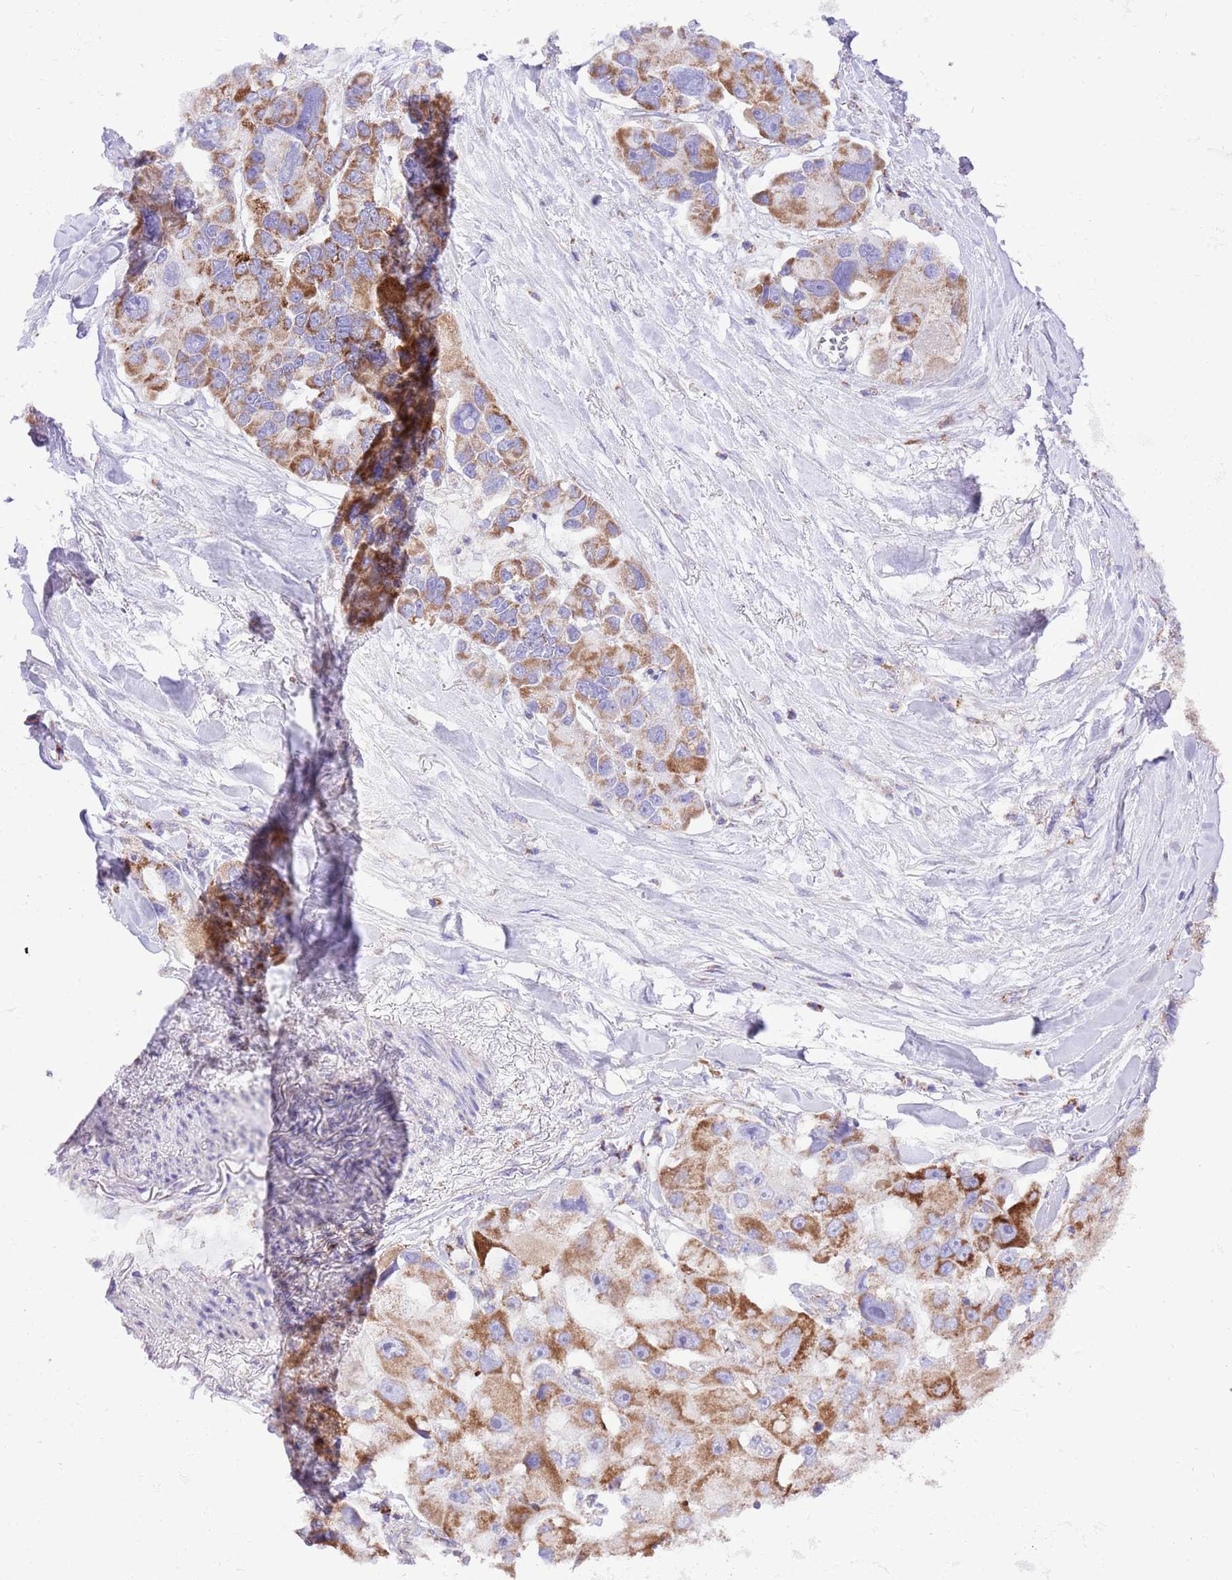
{"staining": {"intensity": "moderate", "quantity": ">75%", "location": "cytoplasmic/membranous"}, "tissue": "lung cancer", "cell_type": "Tumor cells", "image_type": "cancer", "snomed": [{"axis": "morphology", "description": "Adenocarcinoma, NOS"}, {"axis": "topography", "description": "Lung"}], "caption": "DAB (3,3'-diaminobenzidine) immunohistochemical staining of human adenocarcinoma (lung) exhibits moderate cytoplasmic/membranous protein staining in approximately >75% of tumor cells. (brown staining indicates protein expression, while blue staining denotes nuclei).", "gene": "SS18L2", "patient": {"sex": "female", "age": 54}}